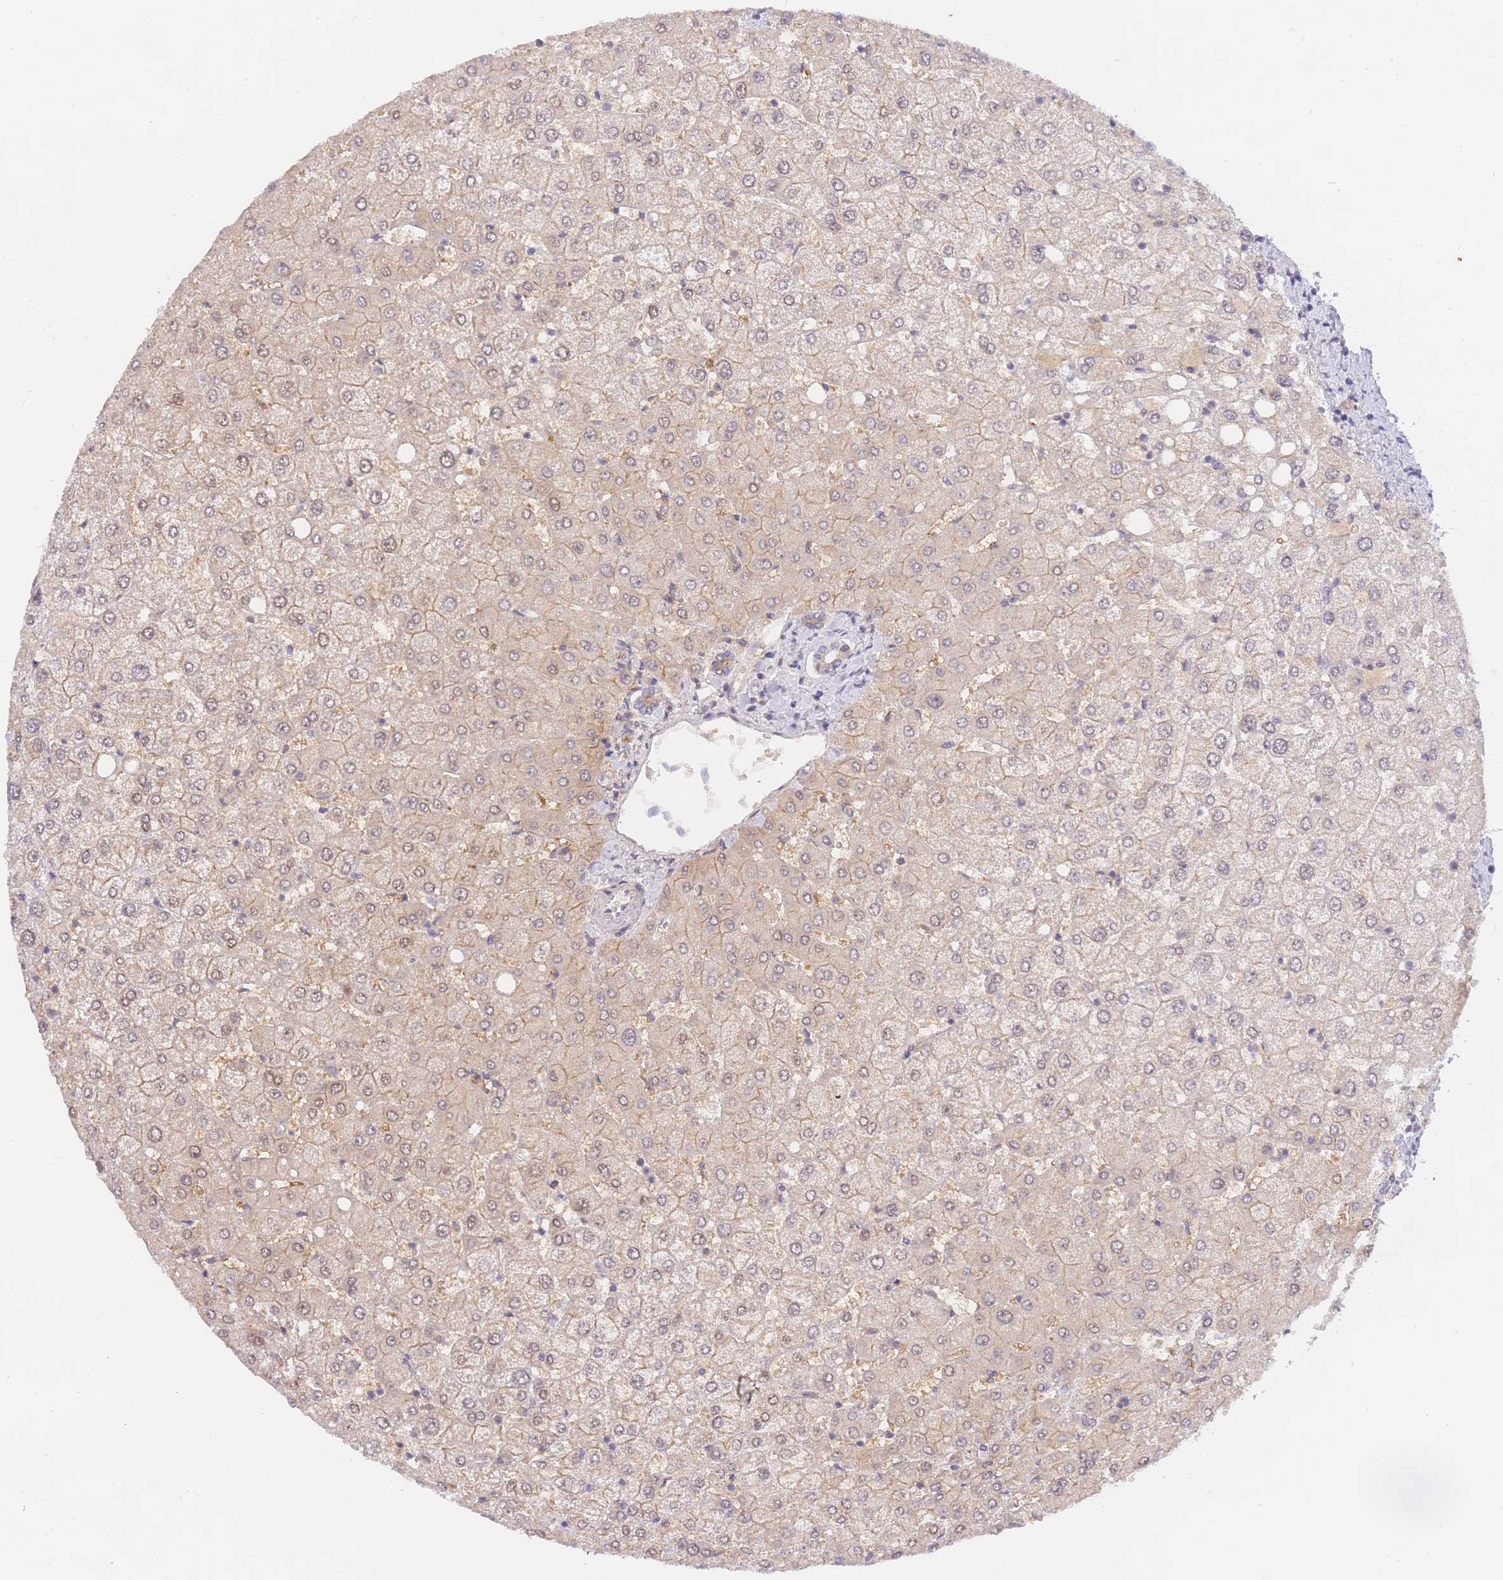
{"staining": {"intensity": "weak", "quantity": "25%-75%", "location": "cytoplasmic/membranous"}, "tissue": "liver", "cell_type": "Cholangiocytes", "image_type": "normal", "snomed": [{"axis": "morphology", "description": "Normal tissue, NOS"}, {"axis": "topography", "description": "Liver"}], "caption": "Weak cytoplasmic/membranous protein expression is present in approximately 25%-75% of cholangiocytes in liver. Using DAB (brown) and hematoxylin (blue) stains, captured at high magnification using brightfield microscopy.", "gene": "ZNF577", "patient": {"sex": "female", "age": 54}}